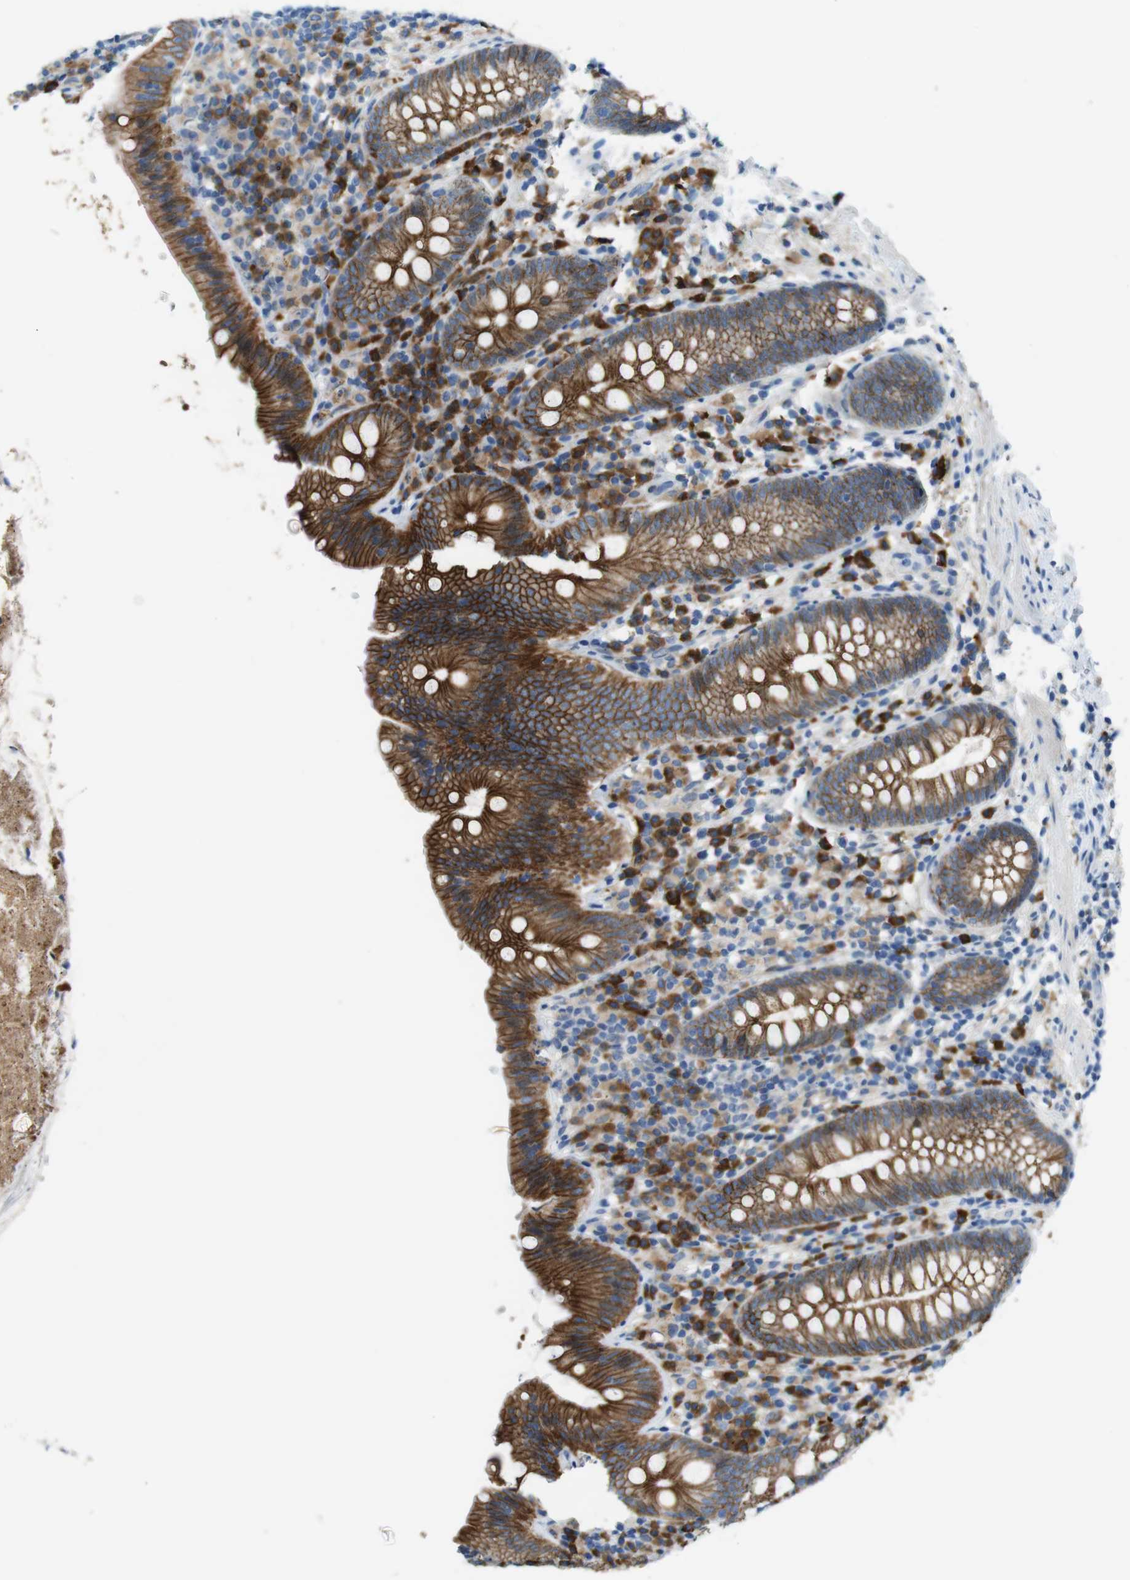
{"staining": {"intensity": "strong", "quantity": ">75%", "location": "cytoplasmic/membranous"}, "tissue": "appendix", "cell_type": "Glandular cells", "image_type": "normal", "snomed": [{"axis": "morphology", "description": "Normal tissue, NOS"}, {"axis": "topography", "description": "Appendix"}], "caption": "This histopathology image reveals IHC staining of benign appendix, with high strong cytoplasmic/membranous staining in approximately >75% of glandular cells.", "gene": "CLMN", "patient": {"sex": "male", "age": 52}}